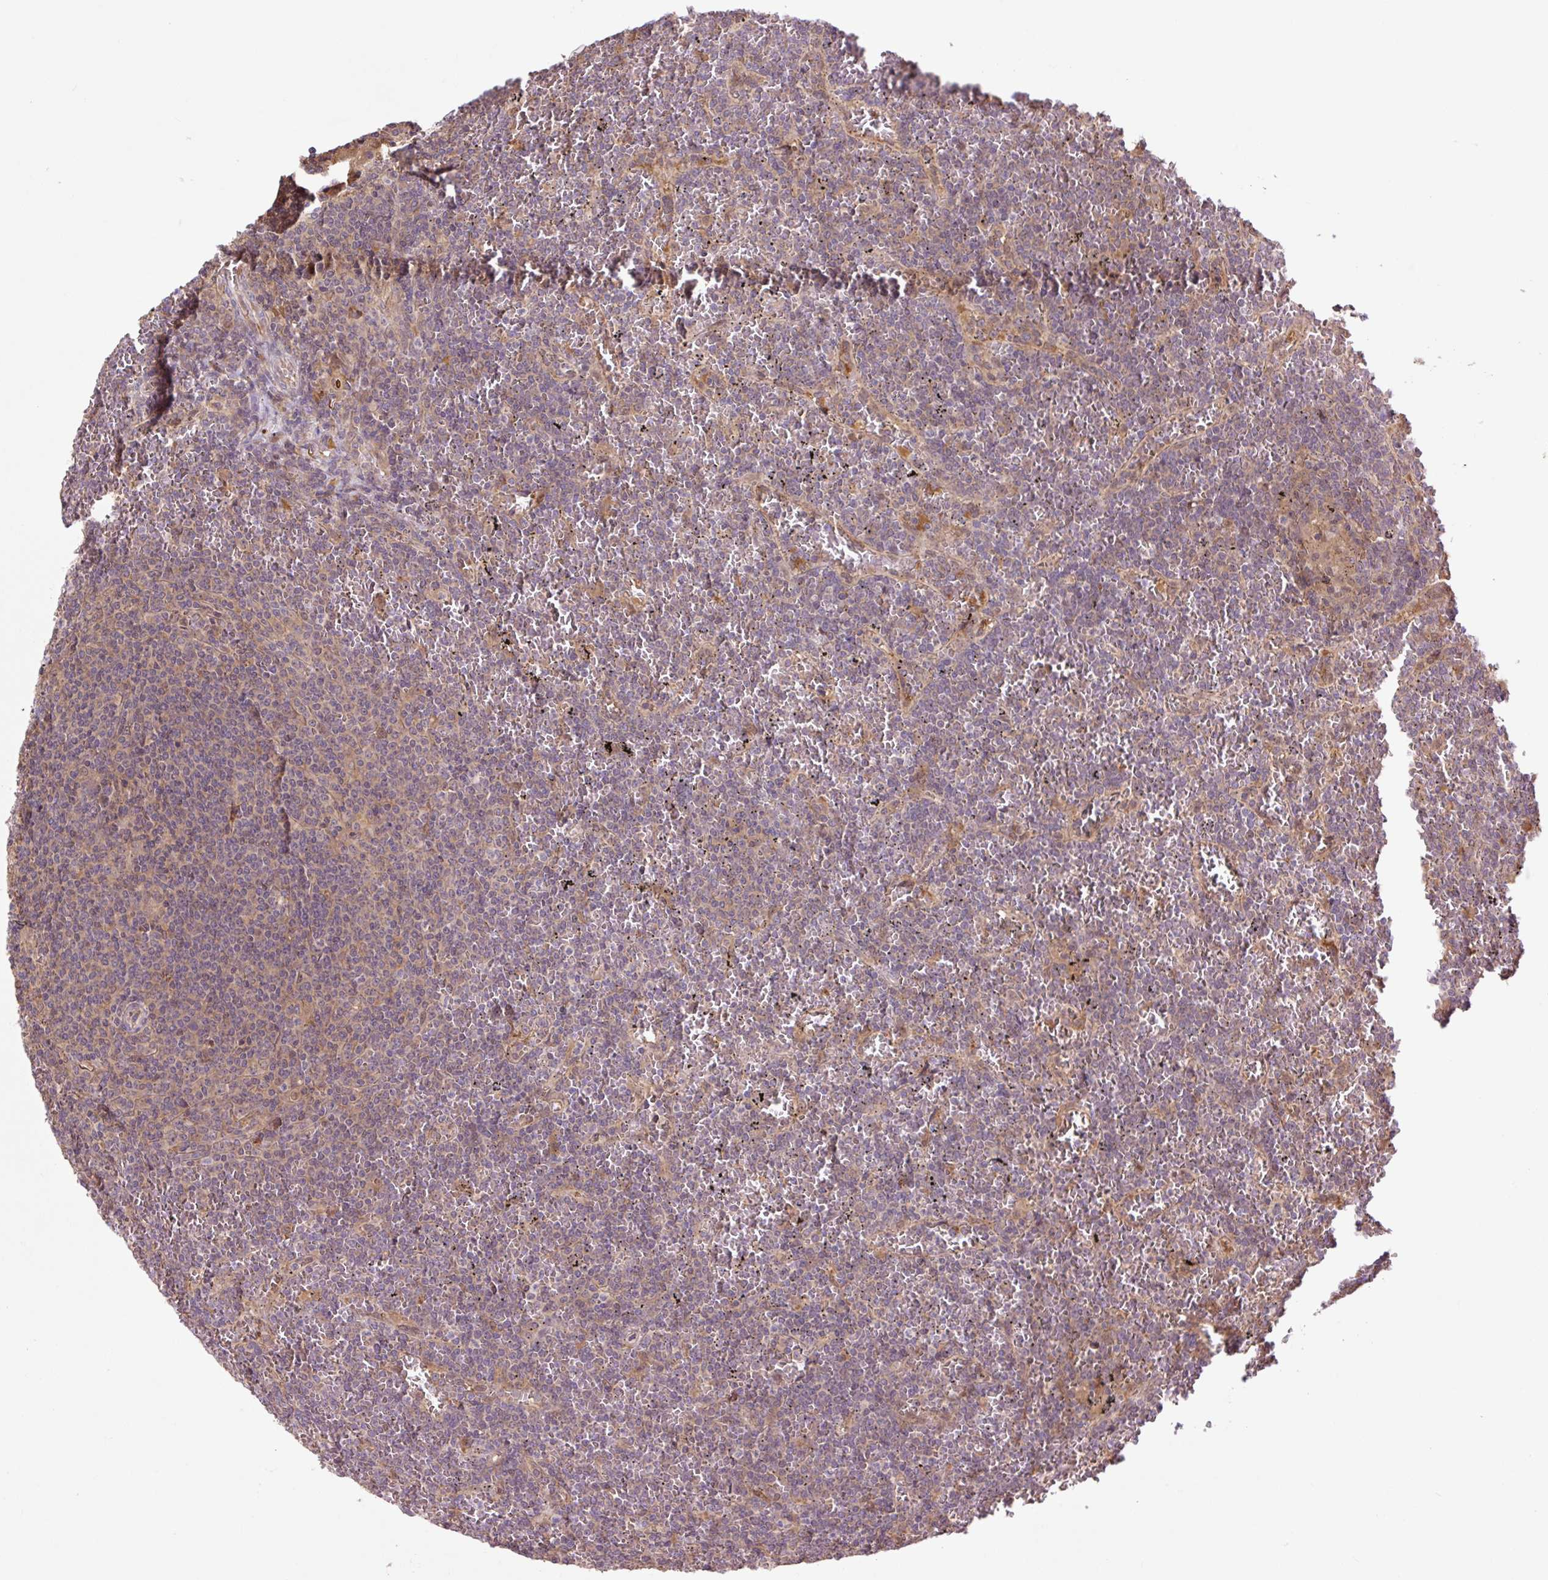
{"staining": {"intensity": "weak", "quantity": "<25%", "location": "cytoplasmic/membranous"}, "tissue": "lymphoma", "cell_type": "Tumor cells", "image_type": "cancer", "snomed": [{"axis": "morphology", "description": "Malignant lymphoma, non-Hodgkin's type, Low grade"}, {"axis": "topography", "description": "Spleen"}], "caption": "This micrograph is of malignant lymphoma, non-Hodgkin's type (low-grade) stained with IHC to label a protein in brown with the nuclei are counter-stained blue. There is no expression in tumor cells.", "gene": "TPT1", "patient": {"sex": "female", "age": 19}}